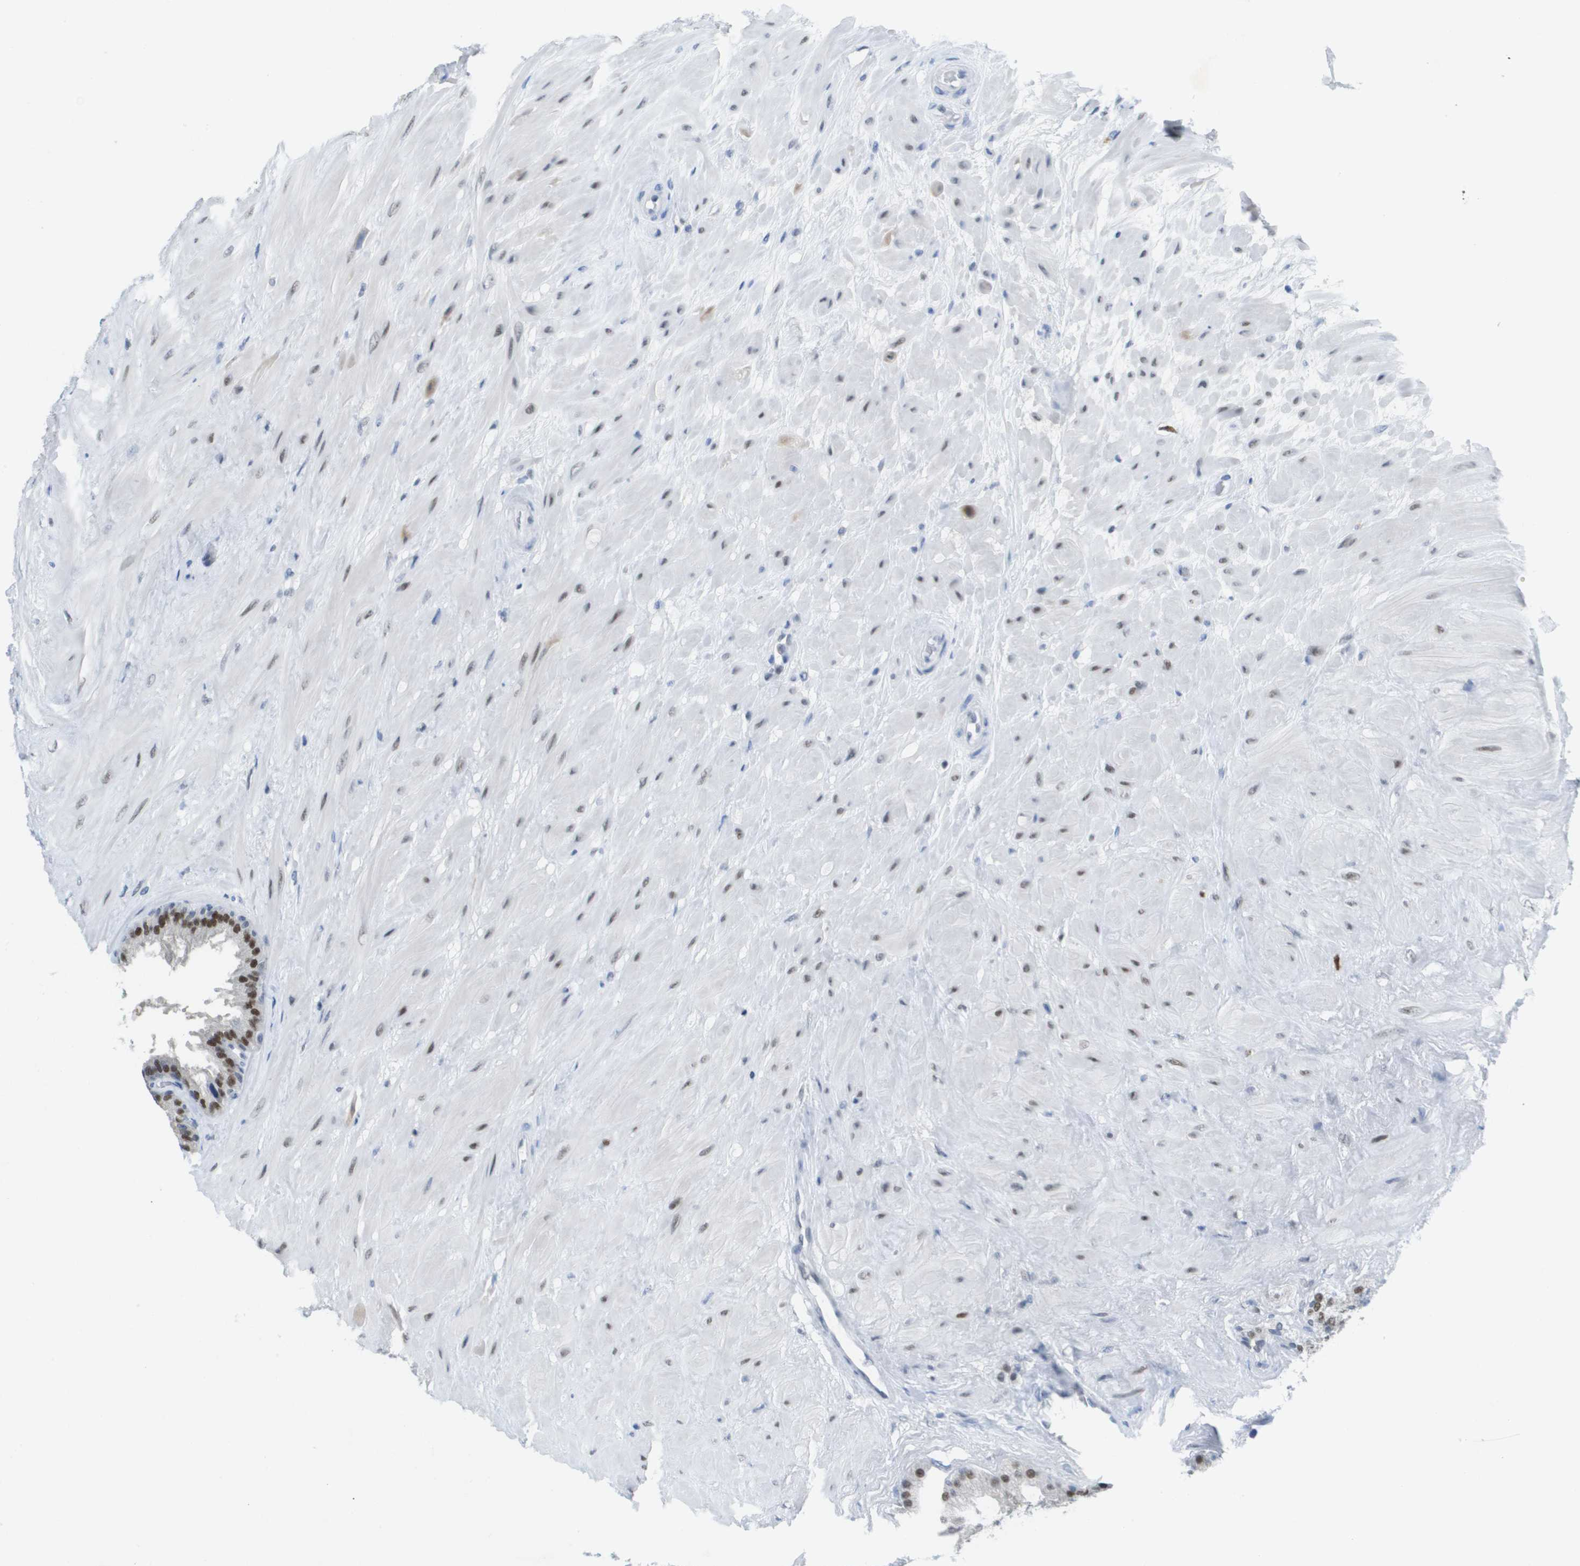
{"staining": {"intensity": "strong", "quantity": "25%-75%", "location": "nuclear"}, "tissue": "seminal vesicle", "cell_type": "Glandular cells", "image_type": "normal", "snomed": [{"axis": "morphology", "description": "Normal tissue, NOS"}, {"axis": "topography", "description": "Seminal veicle"}], "caption": "Benign seminal vesicle was stained to show a protein in brown. There is high levels of strong nuclear staining in about 25%-75% of glandular cells. (DAB (3,3'-diaminobenzidine) IHC with brightfield microscopy, high magnification).", "gene": "TP53RK", "patient": {"sex": "male", "age": 46}}